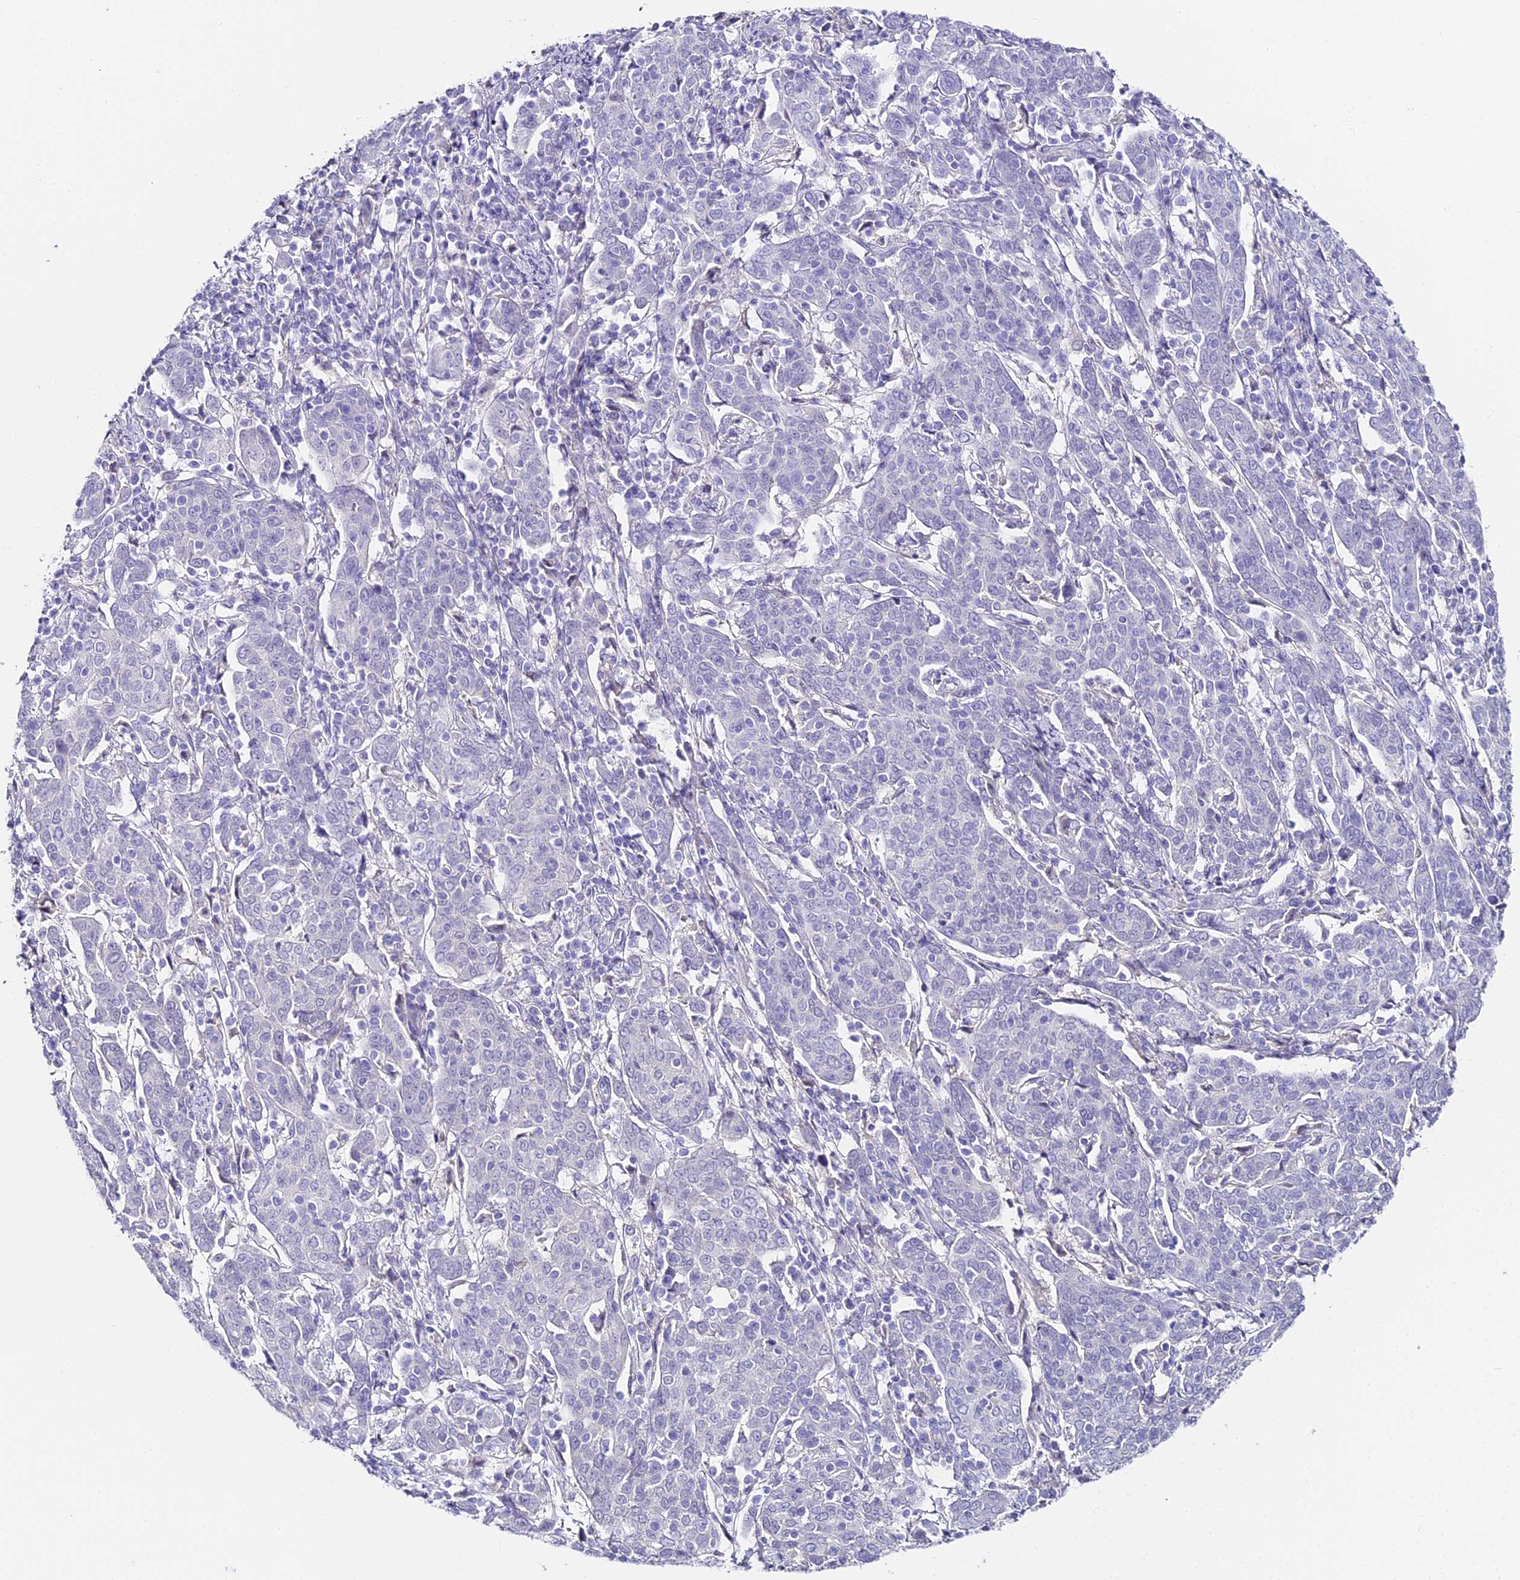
{"staining": {"intensity": "negative", "quantity": "none", "location": "none"}, "tissue": "cervical cancer", "cell_type": "Tumor cells", "image_type": "cancer", "snomed": [{"axis": "morphology", "description": "Squamous cell carcinoma, NOS"}, {"axis": "topography", "description": "Cervix"}], "caption": "Micrograph shows no protein staining in tumor cells of cervical cancer tissue. (Brightfield microscopy of DAB immunohistochemistry (IHC) at high magnification).", "gene": "ABHD14A-ACY1", "patient": {"sex": "female", "age": 67}}